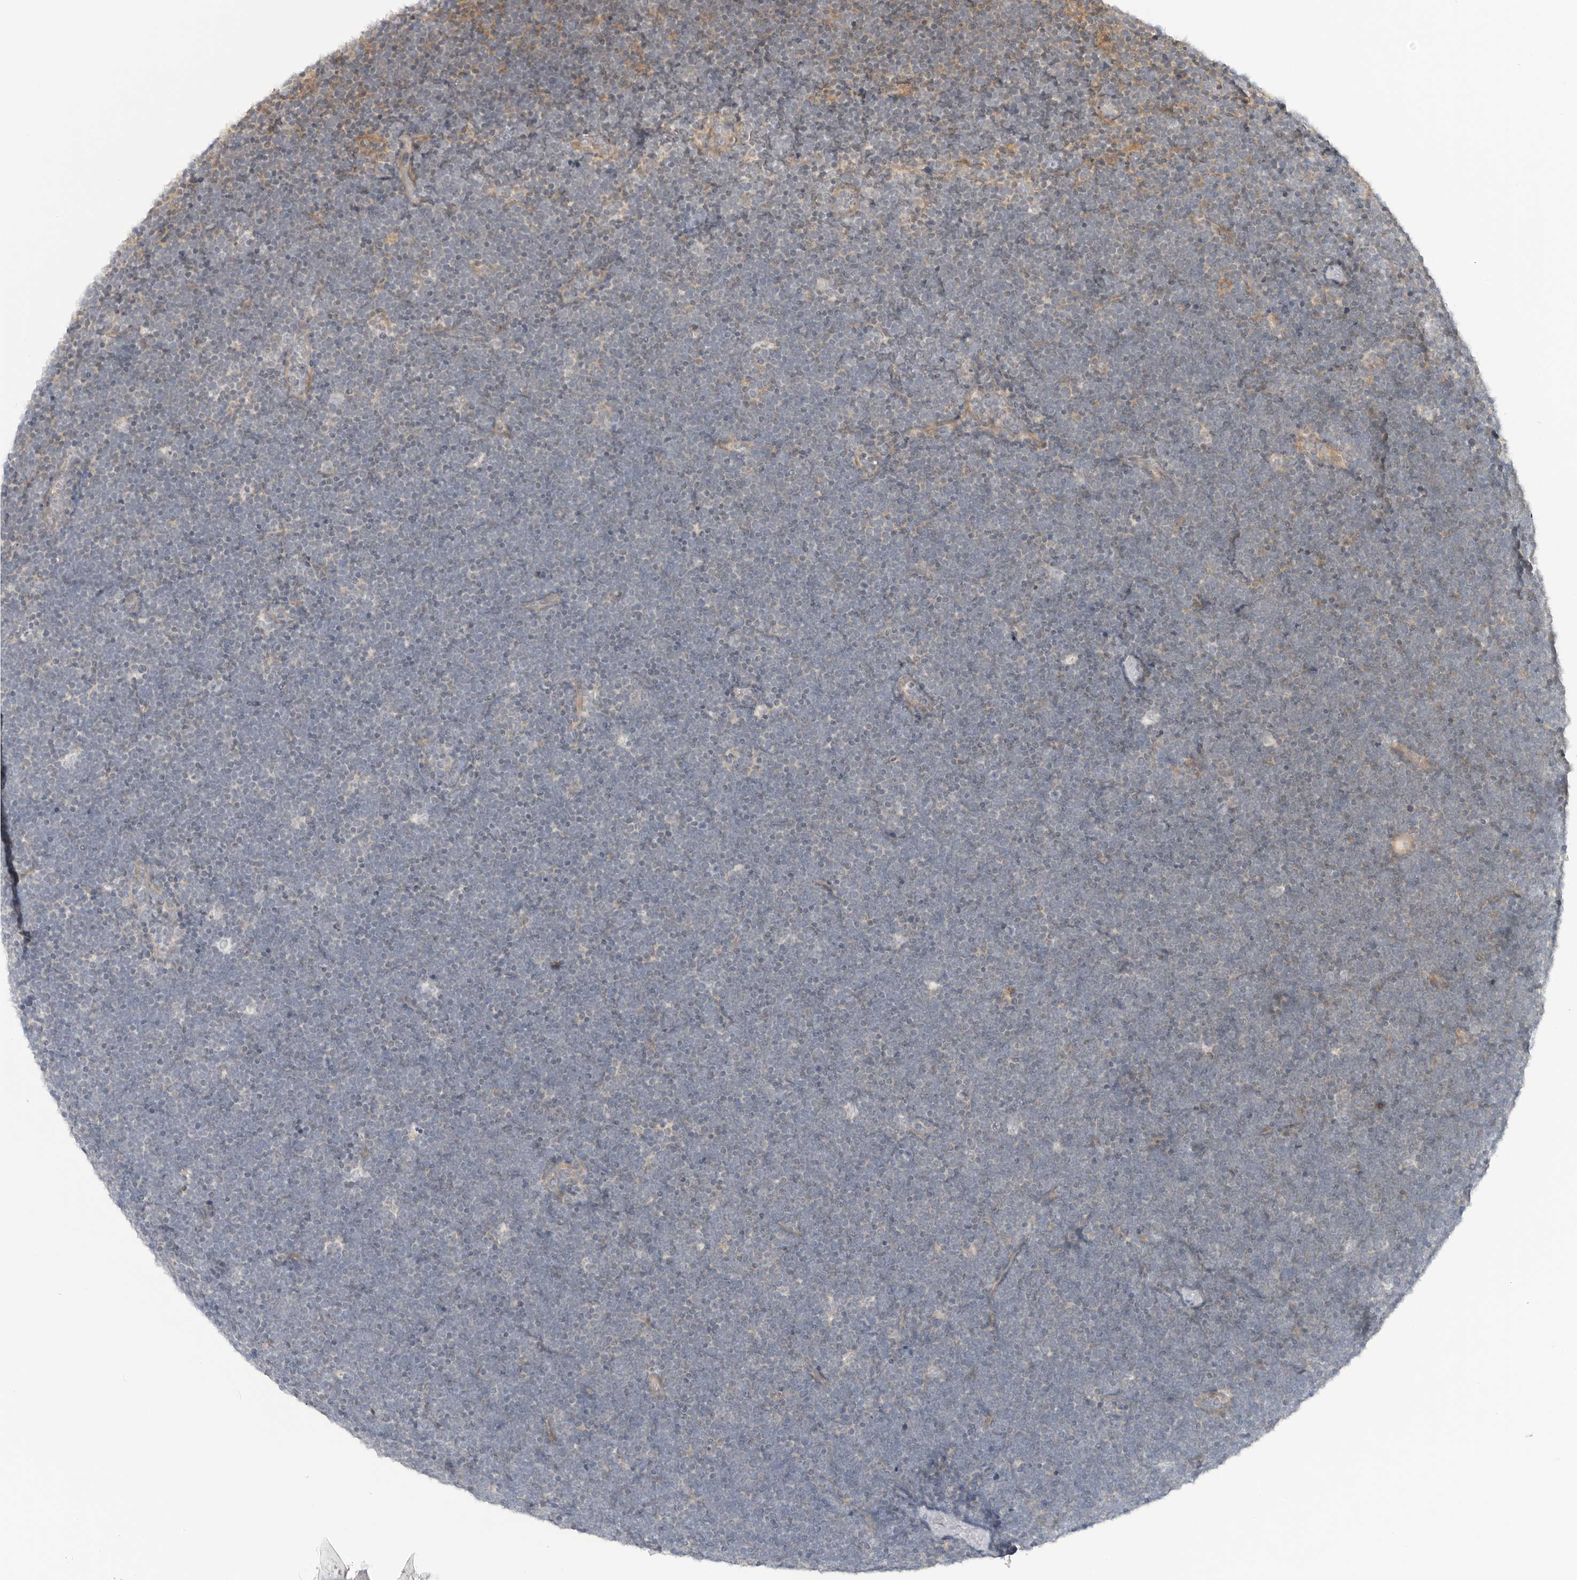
{"staining": {"intensity": "negative", "quantity": "none", "location": "none"}, "tissue": "lymphoma", "cell_type": "Tumor cells", "image_type": "cancer", "snomed": [{"axis": "morphology", "description": "Malignant lymphoma, non-Hodgkin's type, High grade"}, {"axis": "topography", "description": "Lymph node"}], "caption": "Immunohistochemical staining of human high-grade malignant lymphoma, non-Hodgkin's type reveals no significant expression in tumor cells.", "gene": "STXBP3", "patient": {"sex": "male", "age": 13}}